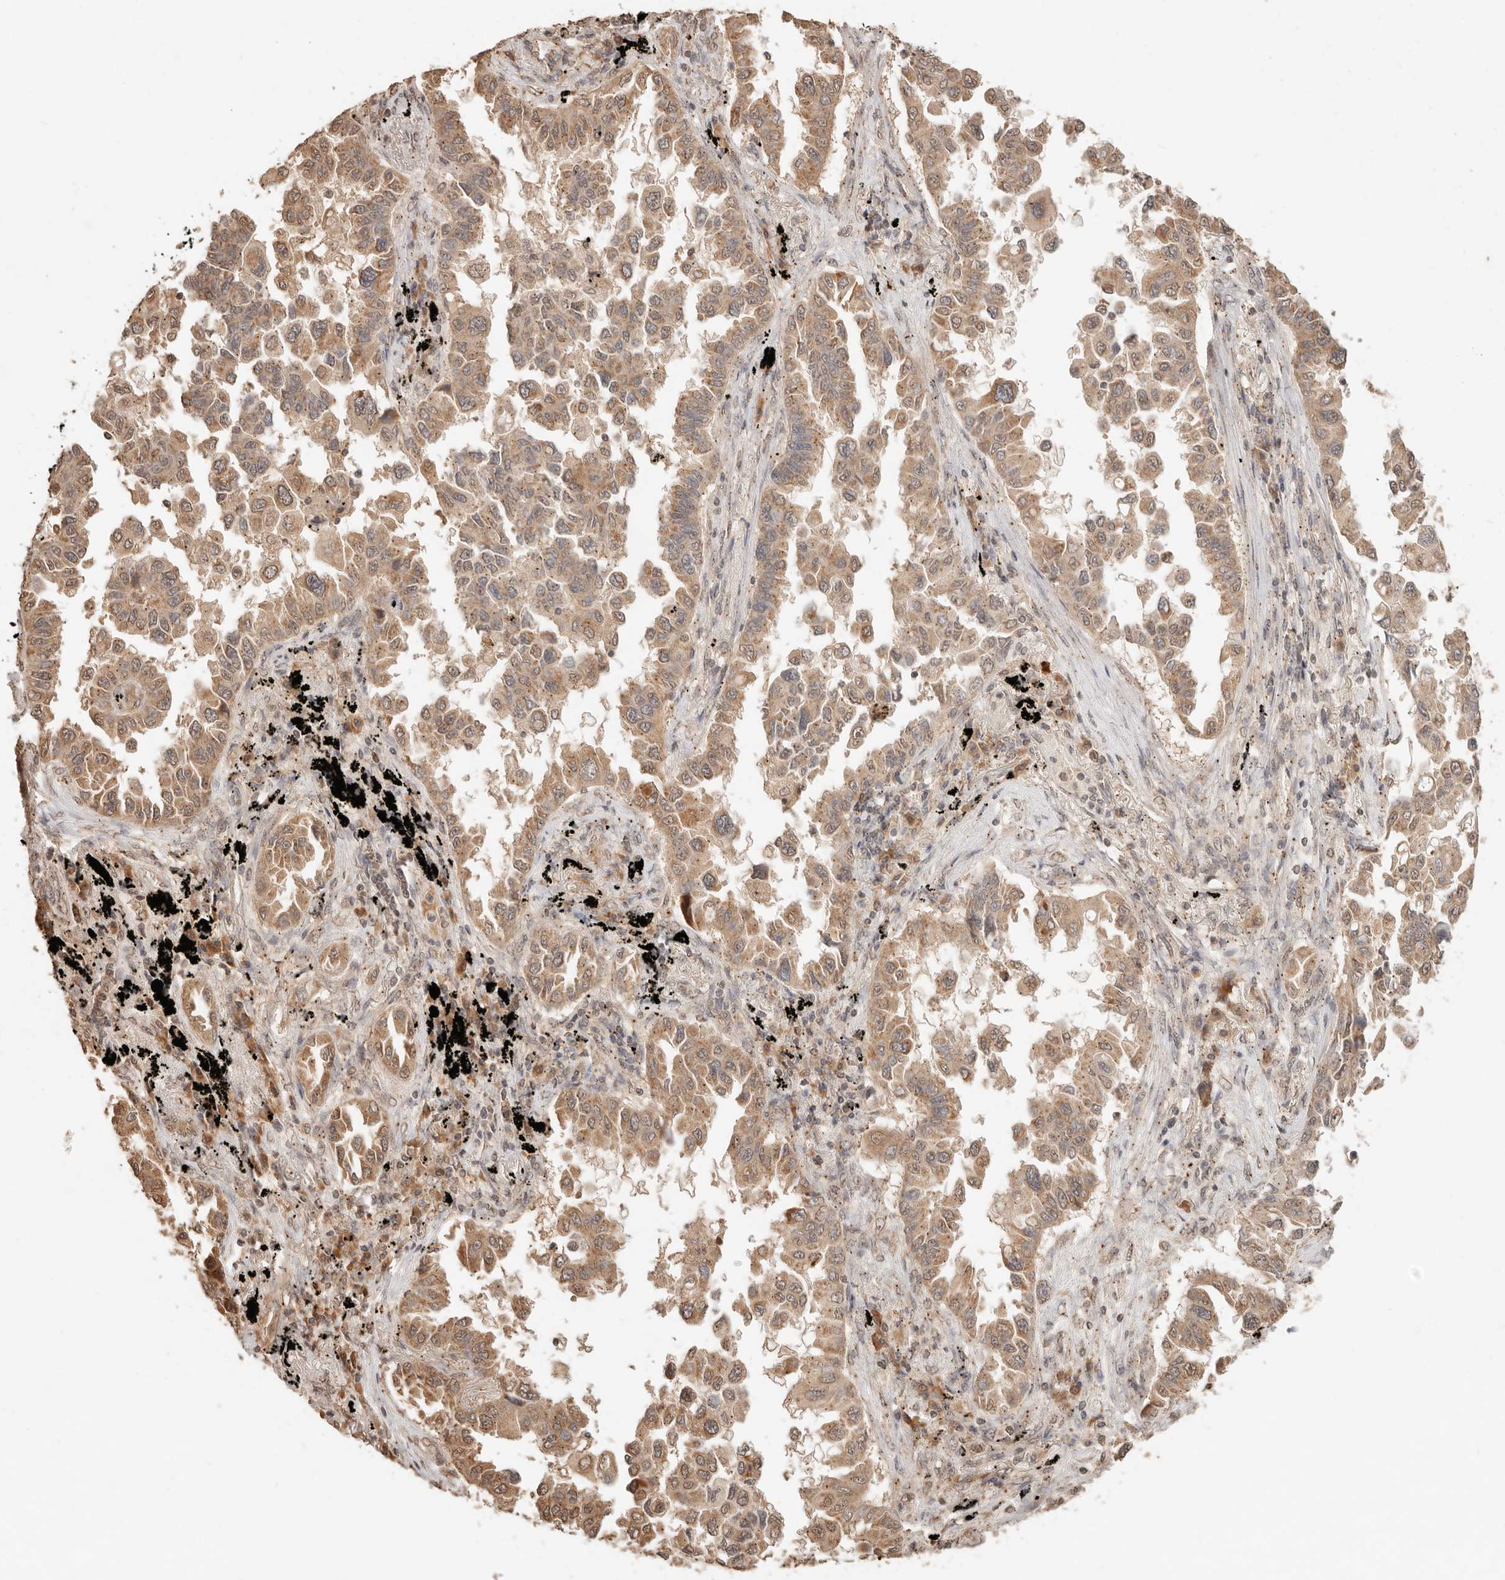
{"staining": {"intensity": "moderate", "quantity": ">75%", "location": "cytoplasmic/membranous"}, "tissue": "lung cancer", "cell_type": "Tumor cells", "image_type": "cancer", "snomed": [{"axis": "morphology", "description": "Adenocarcinoma, NOS"}, {"axis": "topography", "description": "Lung"}], "caption": "Immunohistochemistry (IHC) of human lung cancer reveals medium levels of moderate cytoplasmic/membranous expression in approximately >75% of tumor cells. (Brightfield microscopy of DAB IHC at high magnification).", "gene": "LMO4", "patient": {"sex": "female", "age": 67}}